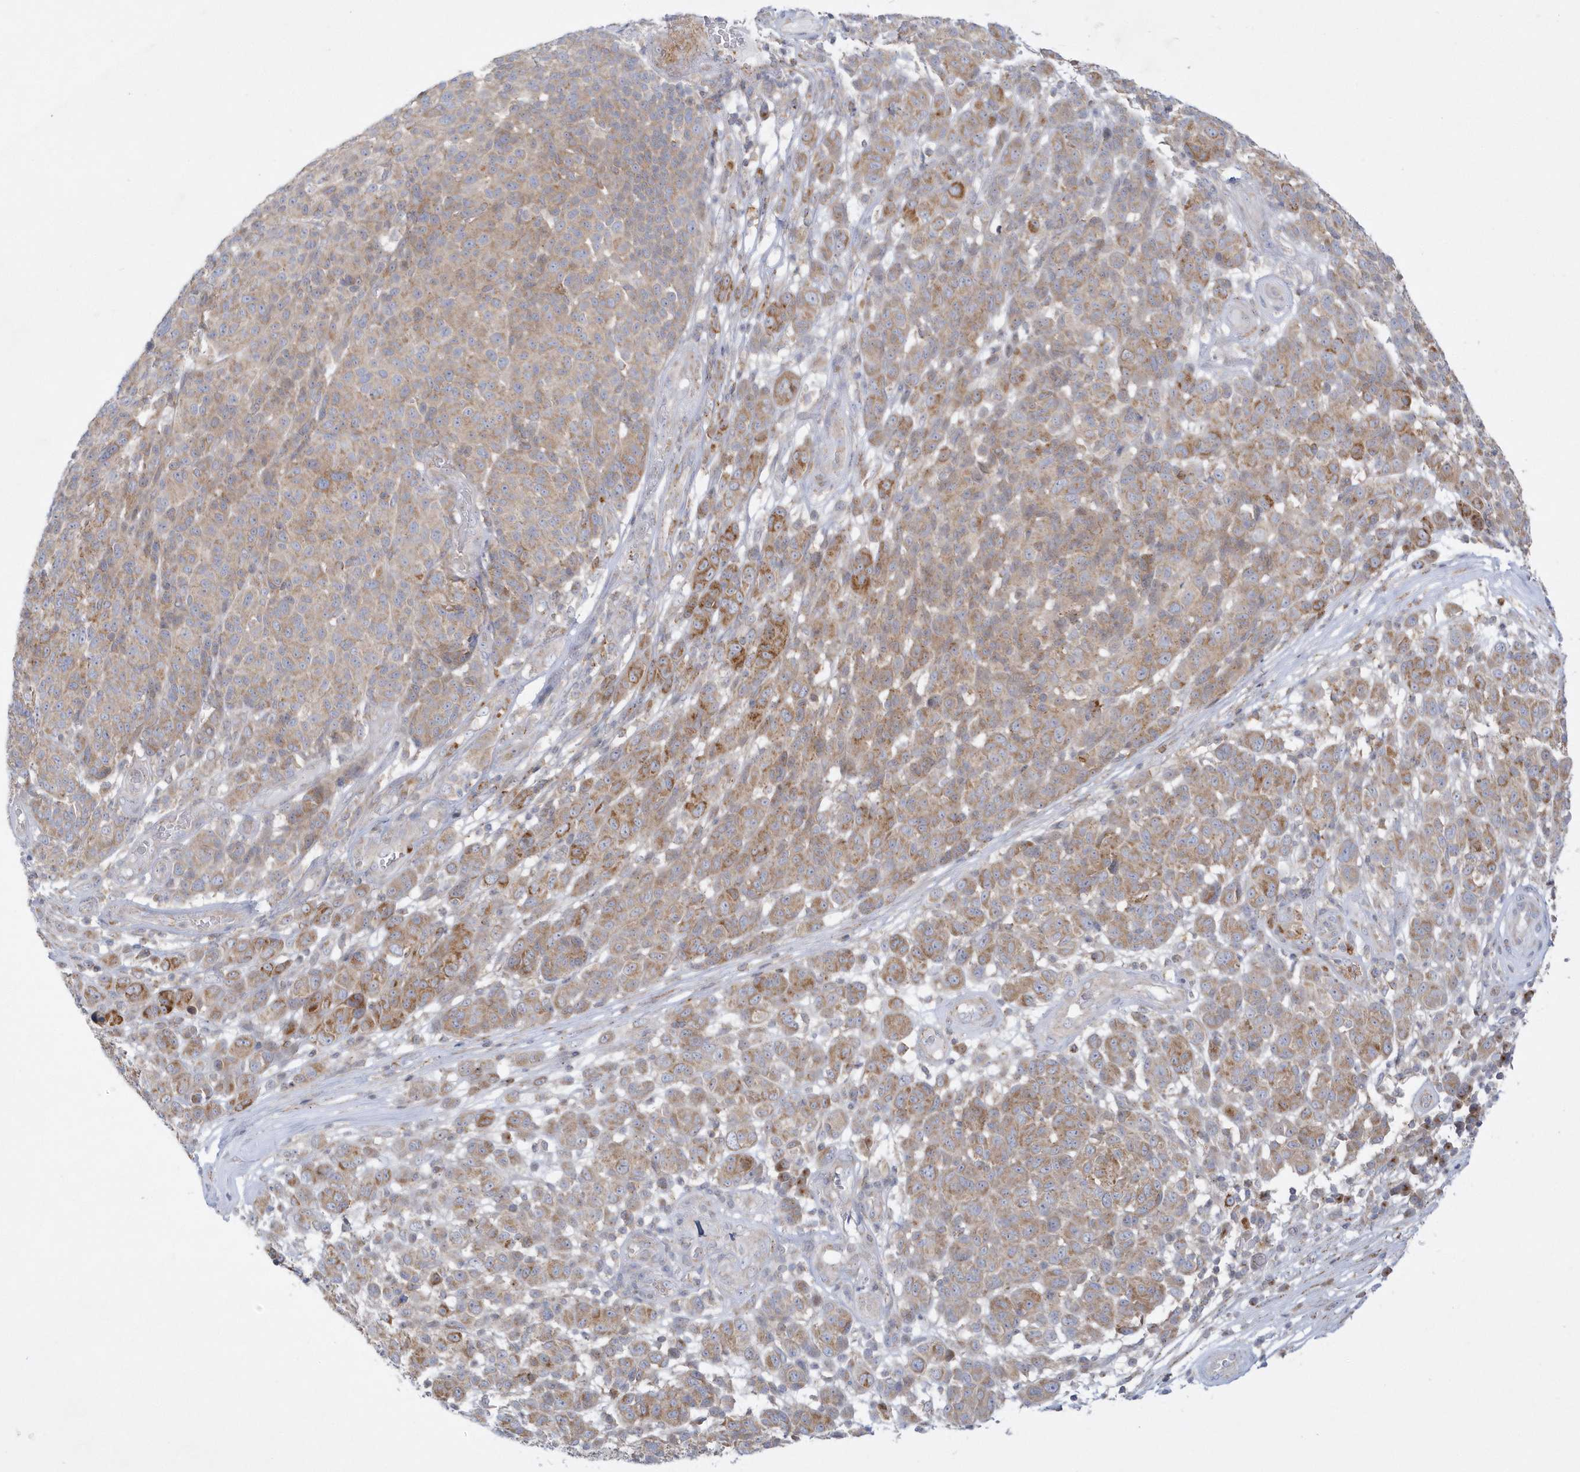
{"staining": {"intensity": "moderate", "quantity": "25%-75%", "location": "cytoplasmic/membranous"}, "tissue": "melanoma", "cell_type": "Tumor cells", "image_type": "cancer", "snomed": [{"axis": "morphology", "description": "Malignant melanoma, NOS"}, {"axis": "topography", "description": "Skin"}], "caption": "Moderate cytoplasmic/membranous expression for a protein is identified in approximately 25%-75% of tumor cells of melanoma using immunohistochemistry.", "gene": "DNAJC18", "patient": {"sex": "male", "age": 49}}